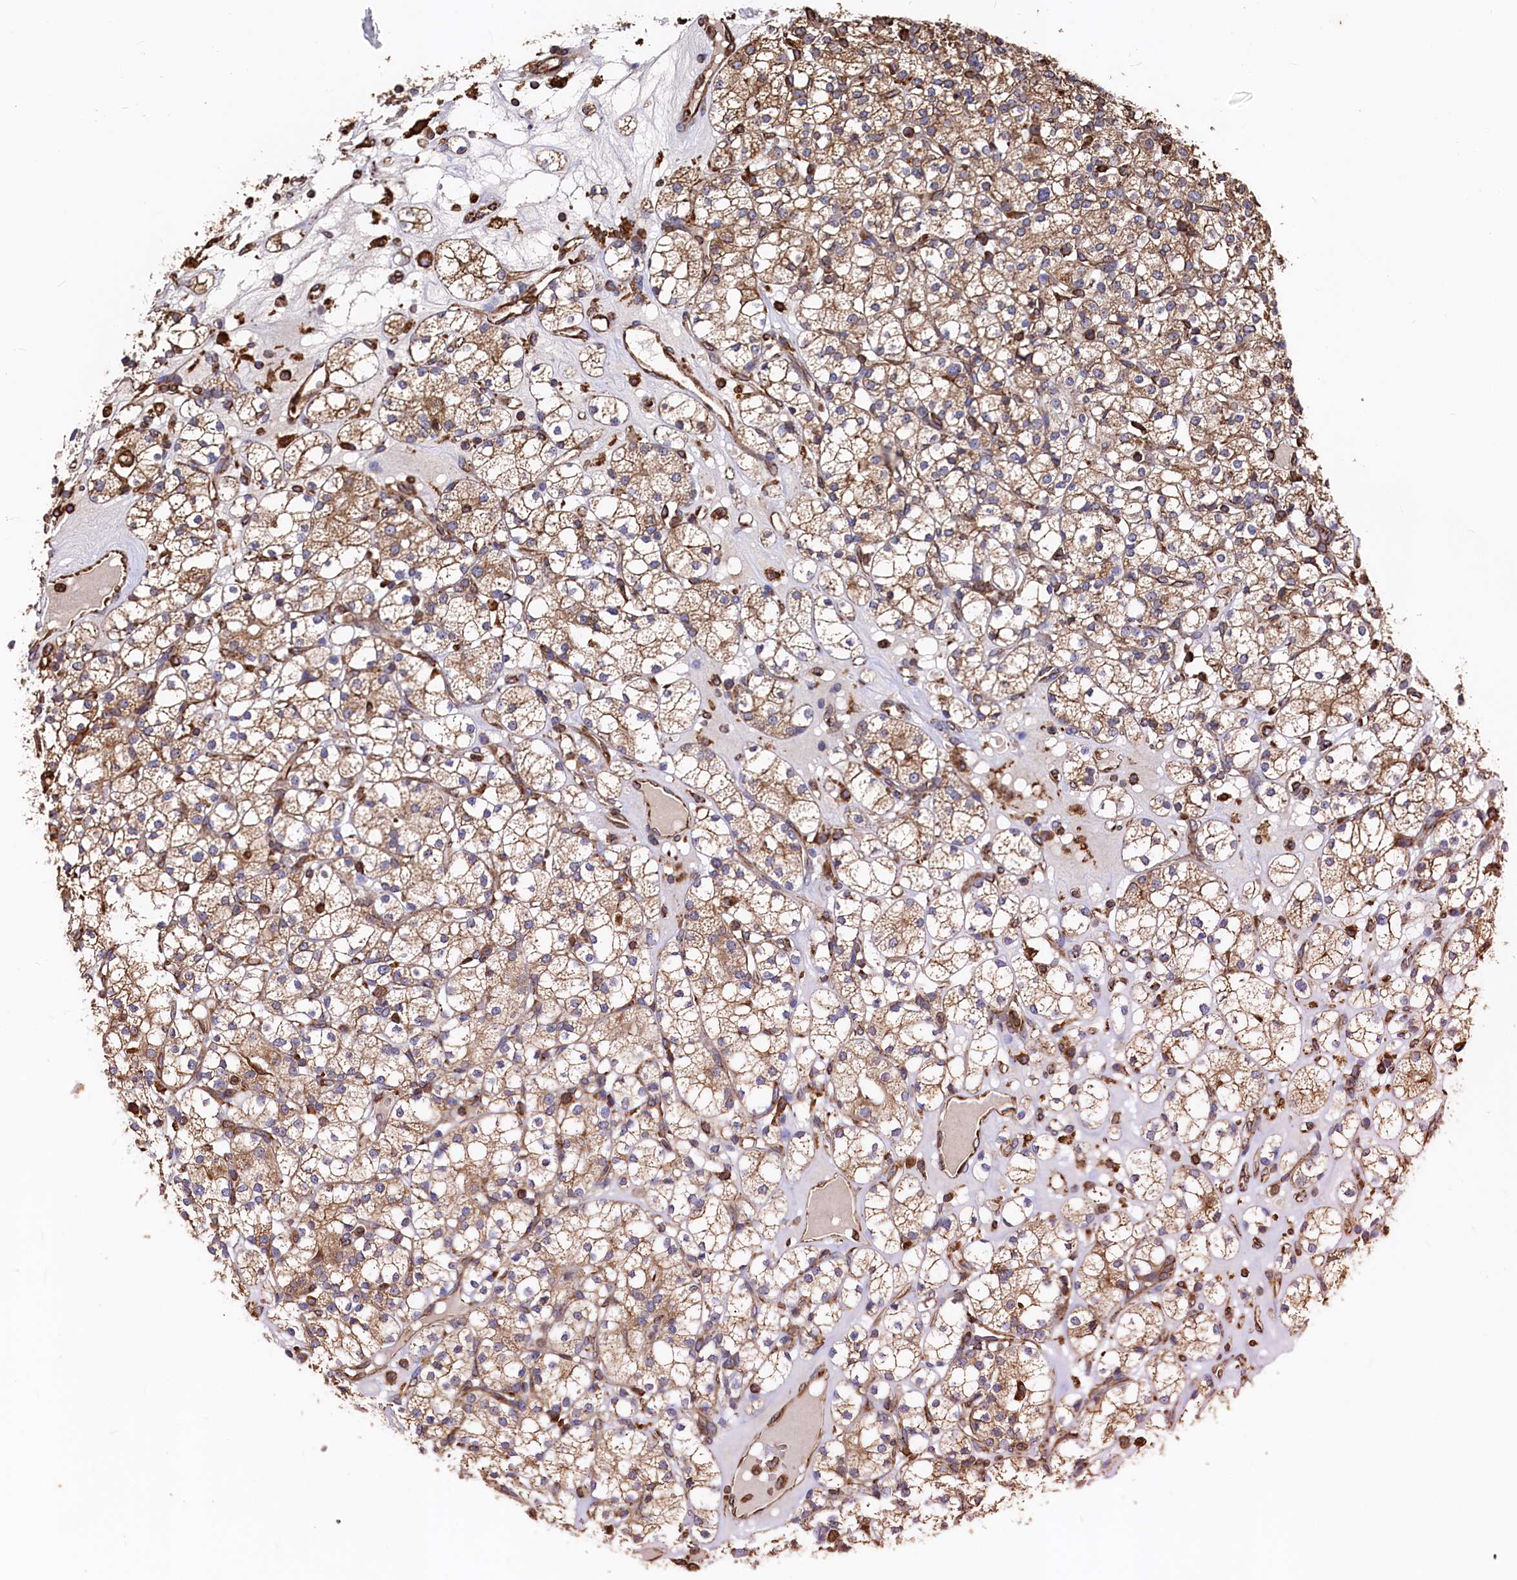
{"staining": {"intensity": "moderate", "quantity": ">75%", "location": "cytoplasmic/membranous"}, "tissue": "renal cancer", "cell_type": "Tumor cells", "image_type": "cancer", "snomed": [{"axis": "morphology", "description": "Adenocarcinoma, NOS"}, {"axis": "topography", "description": "Kidney"}], "caption": "Immunohistochemical staining of human renal cancer demonstrates moderate cytoplasmic/membranous protein expression in approximately >75% of tumor cells.", "gene": "NEURL1B", "patient": {"sex": "male", "age": 77}}